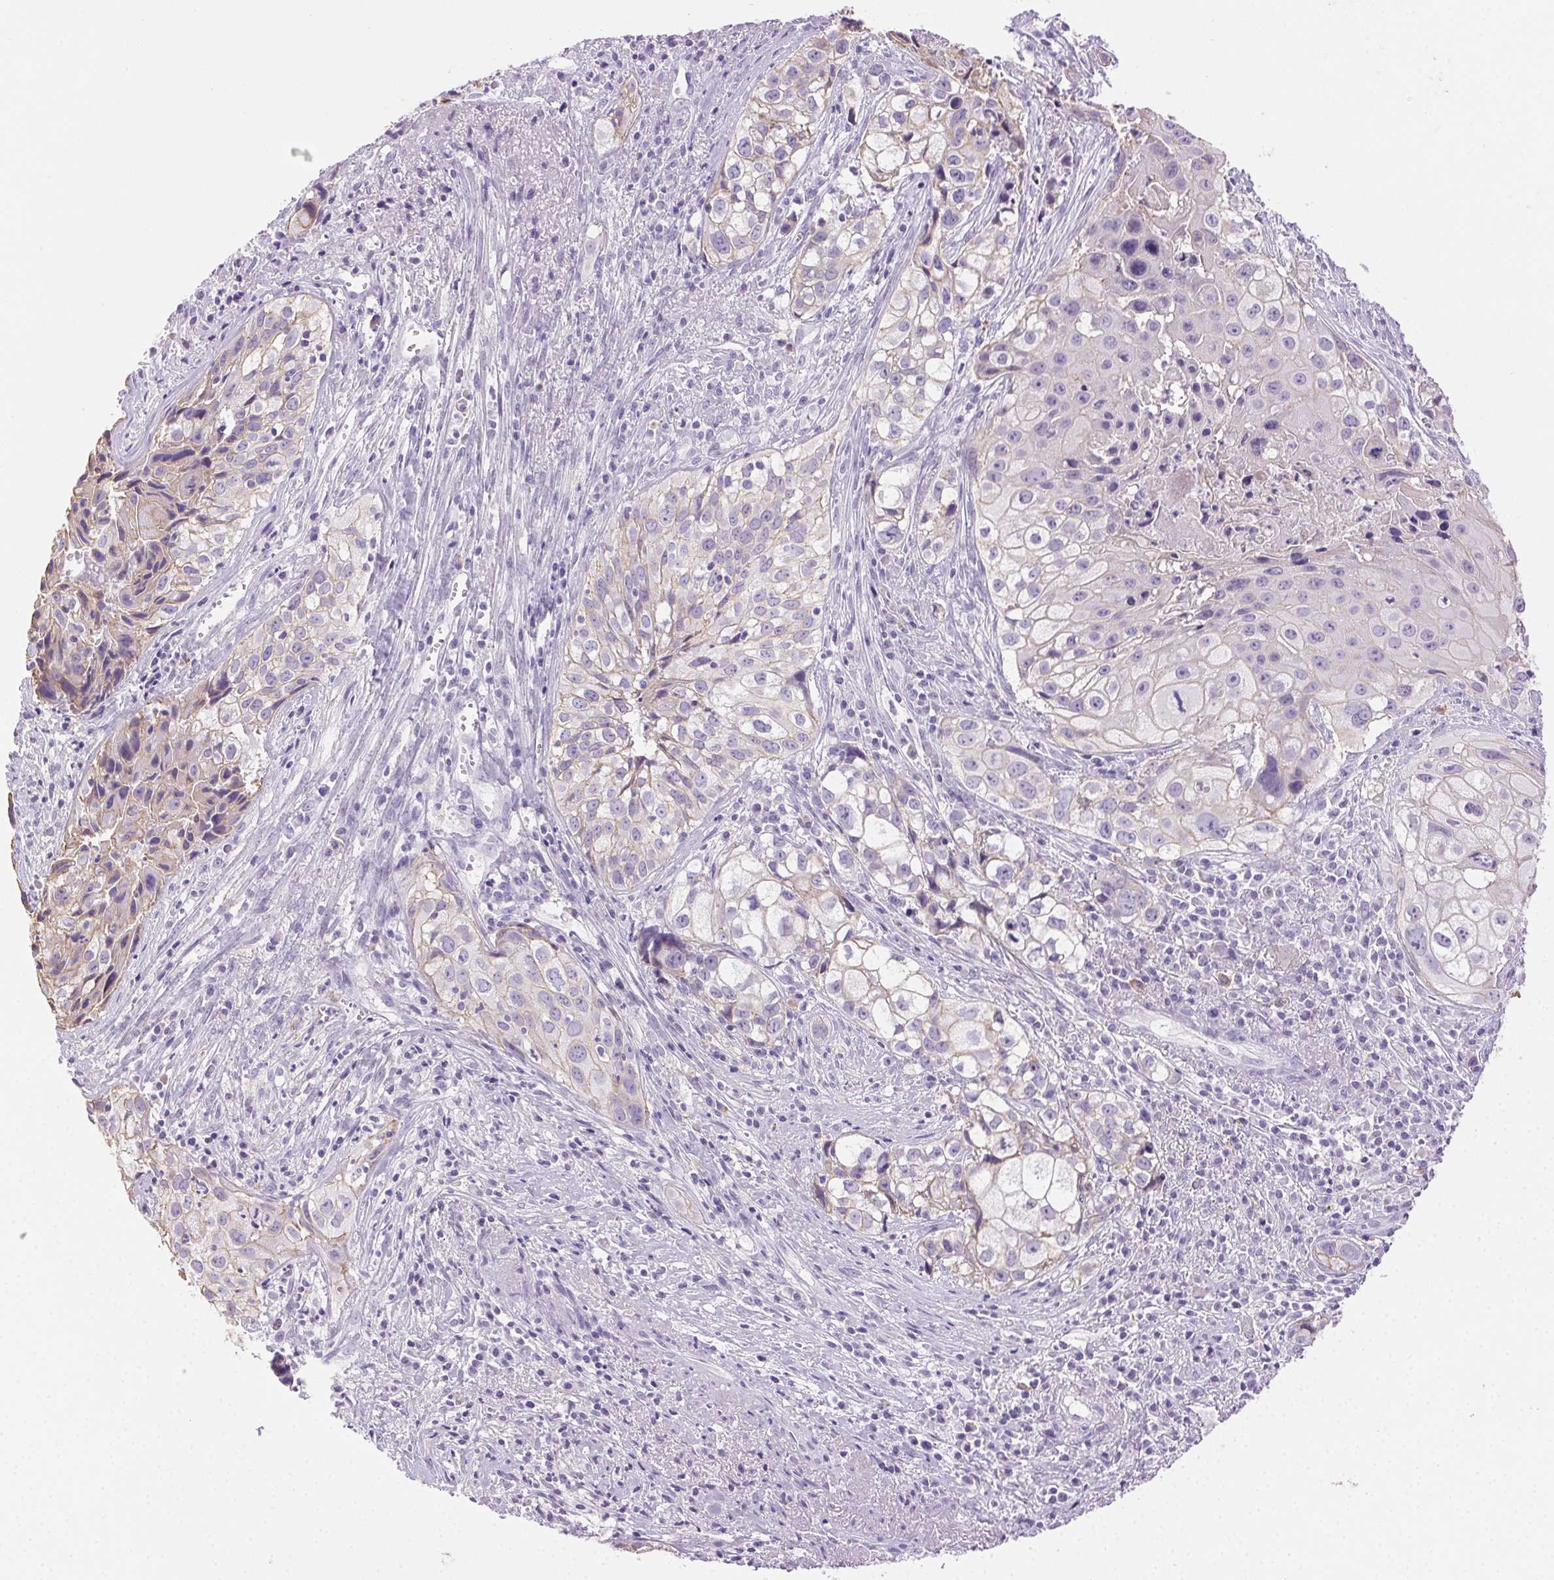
{"staining": {"intensity": "weak", "quantity": "<25%", "location": "cytoplasmic/membranous"}, "tissue": "cervical cancer", "cell_type": "Tumor cells", "image_type": "cancer", "snomed": [{"axis": "morphology", "description": "Squamous cell carcinoma, NOS"}, {"axis": "topography", "description": "Cervix"}], "caption": "Cervical cancer (squamous cell carcinoma) was stained to show a protein in brown. There is no significant expression in tumor cells.", "gene": "CLDN10", "patient": {"sex": "female", "age": 53}}